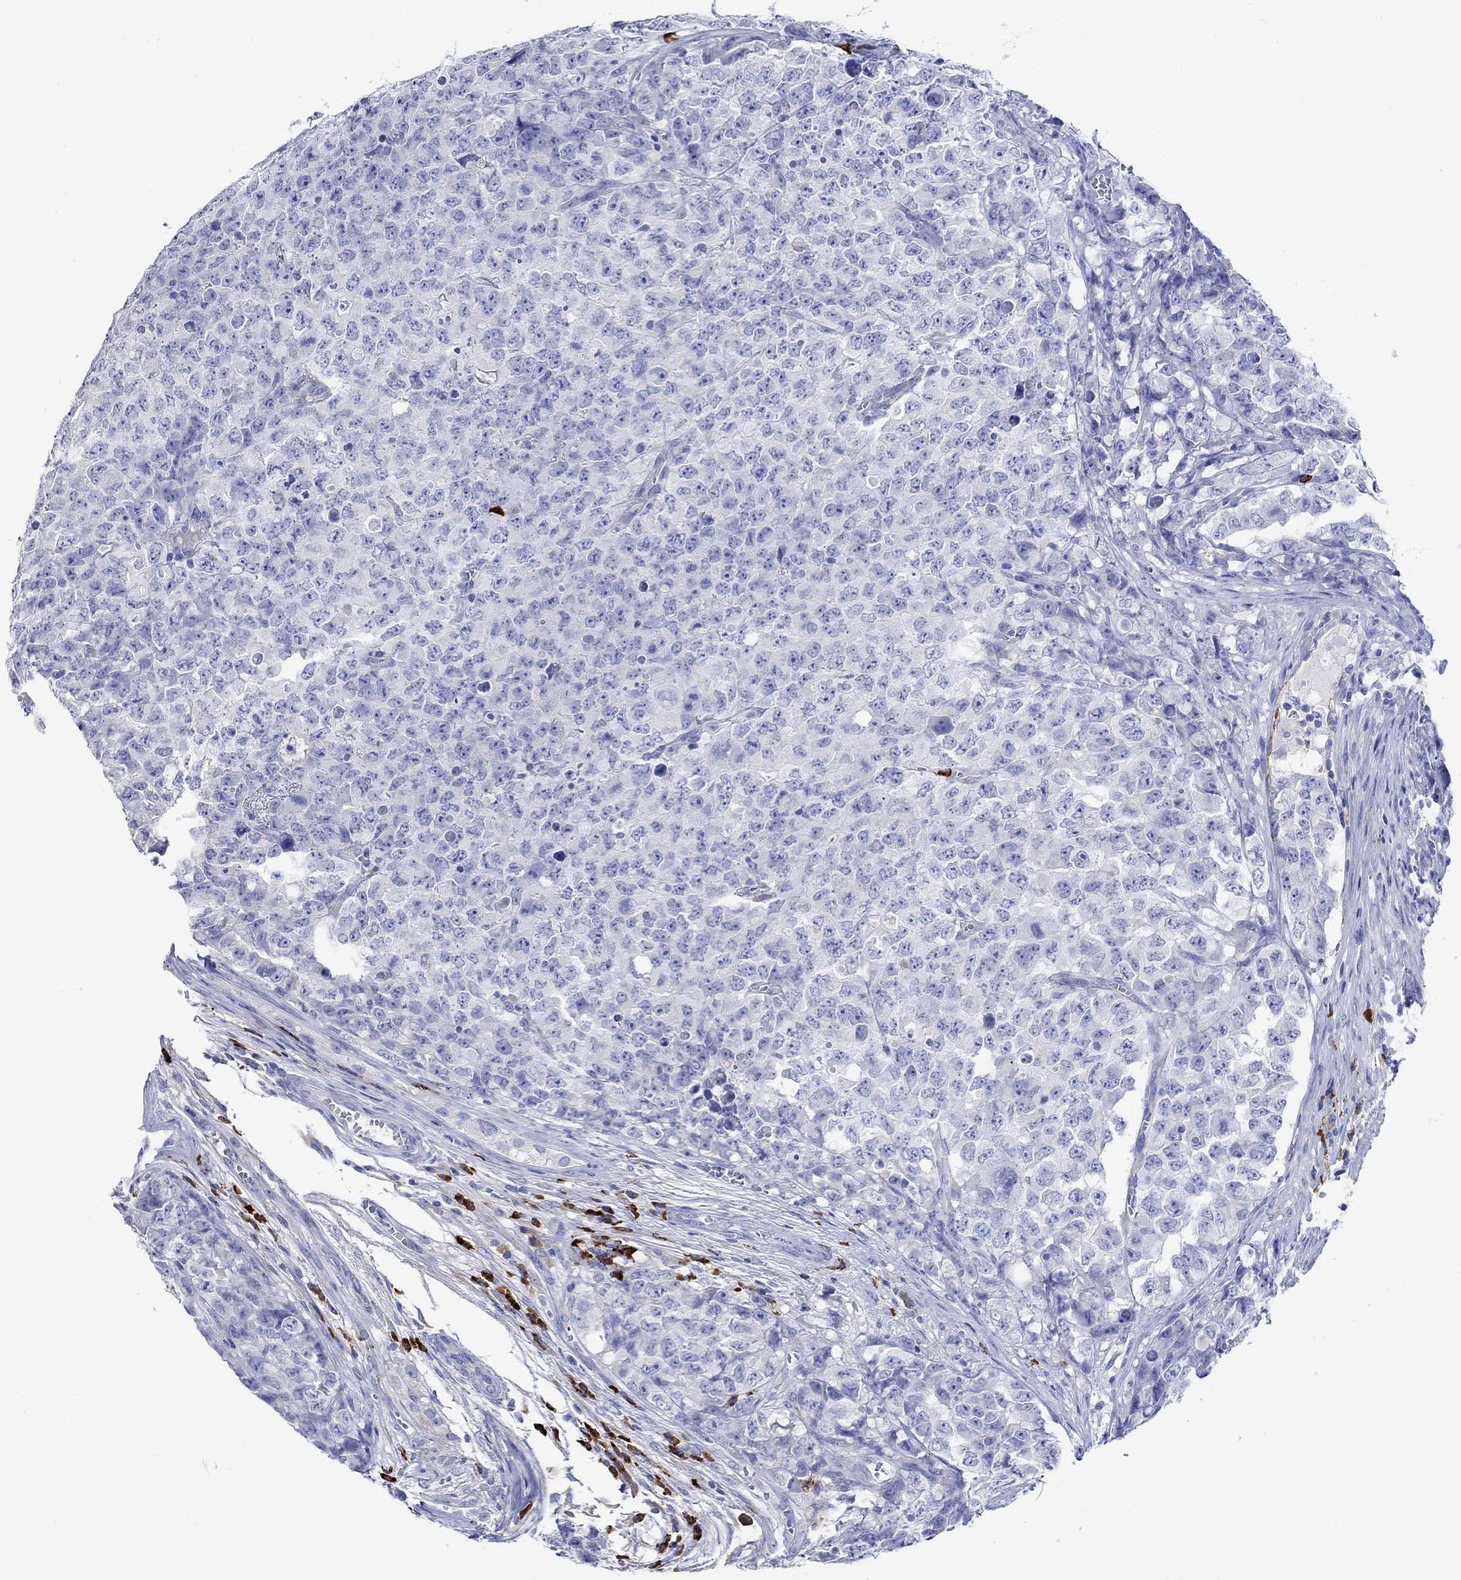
{"staining": {"intensity": "negative", "quantity": "none", "location": "none"}, "tissue": "testis cancer", "cell_type": "Tumor cells", "image_type": "cancer", "snomed": [{"axis": "morphology", "description": "Carcinoma, Embryonal, NOS"}, {"axis": "topography", "description": "Testis"}], "caption": "Immunohistochemistry of human testis cancer (embryonal carcinoma) exhibits no positivity in tumor cells.", "gene": "P2RY6", "patient": {"sex": "male", "age": 23}}